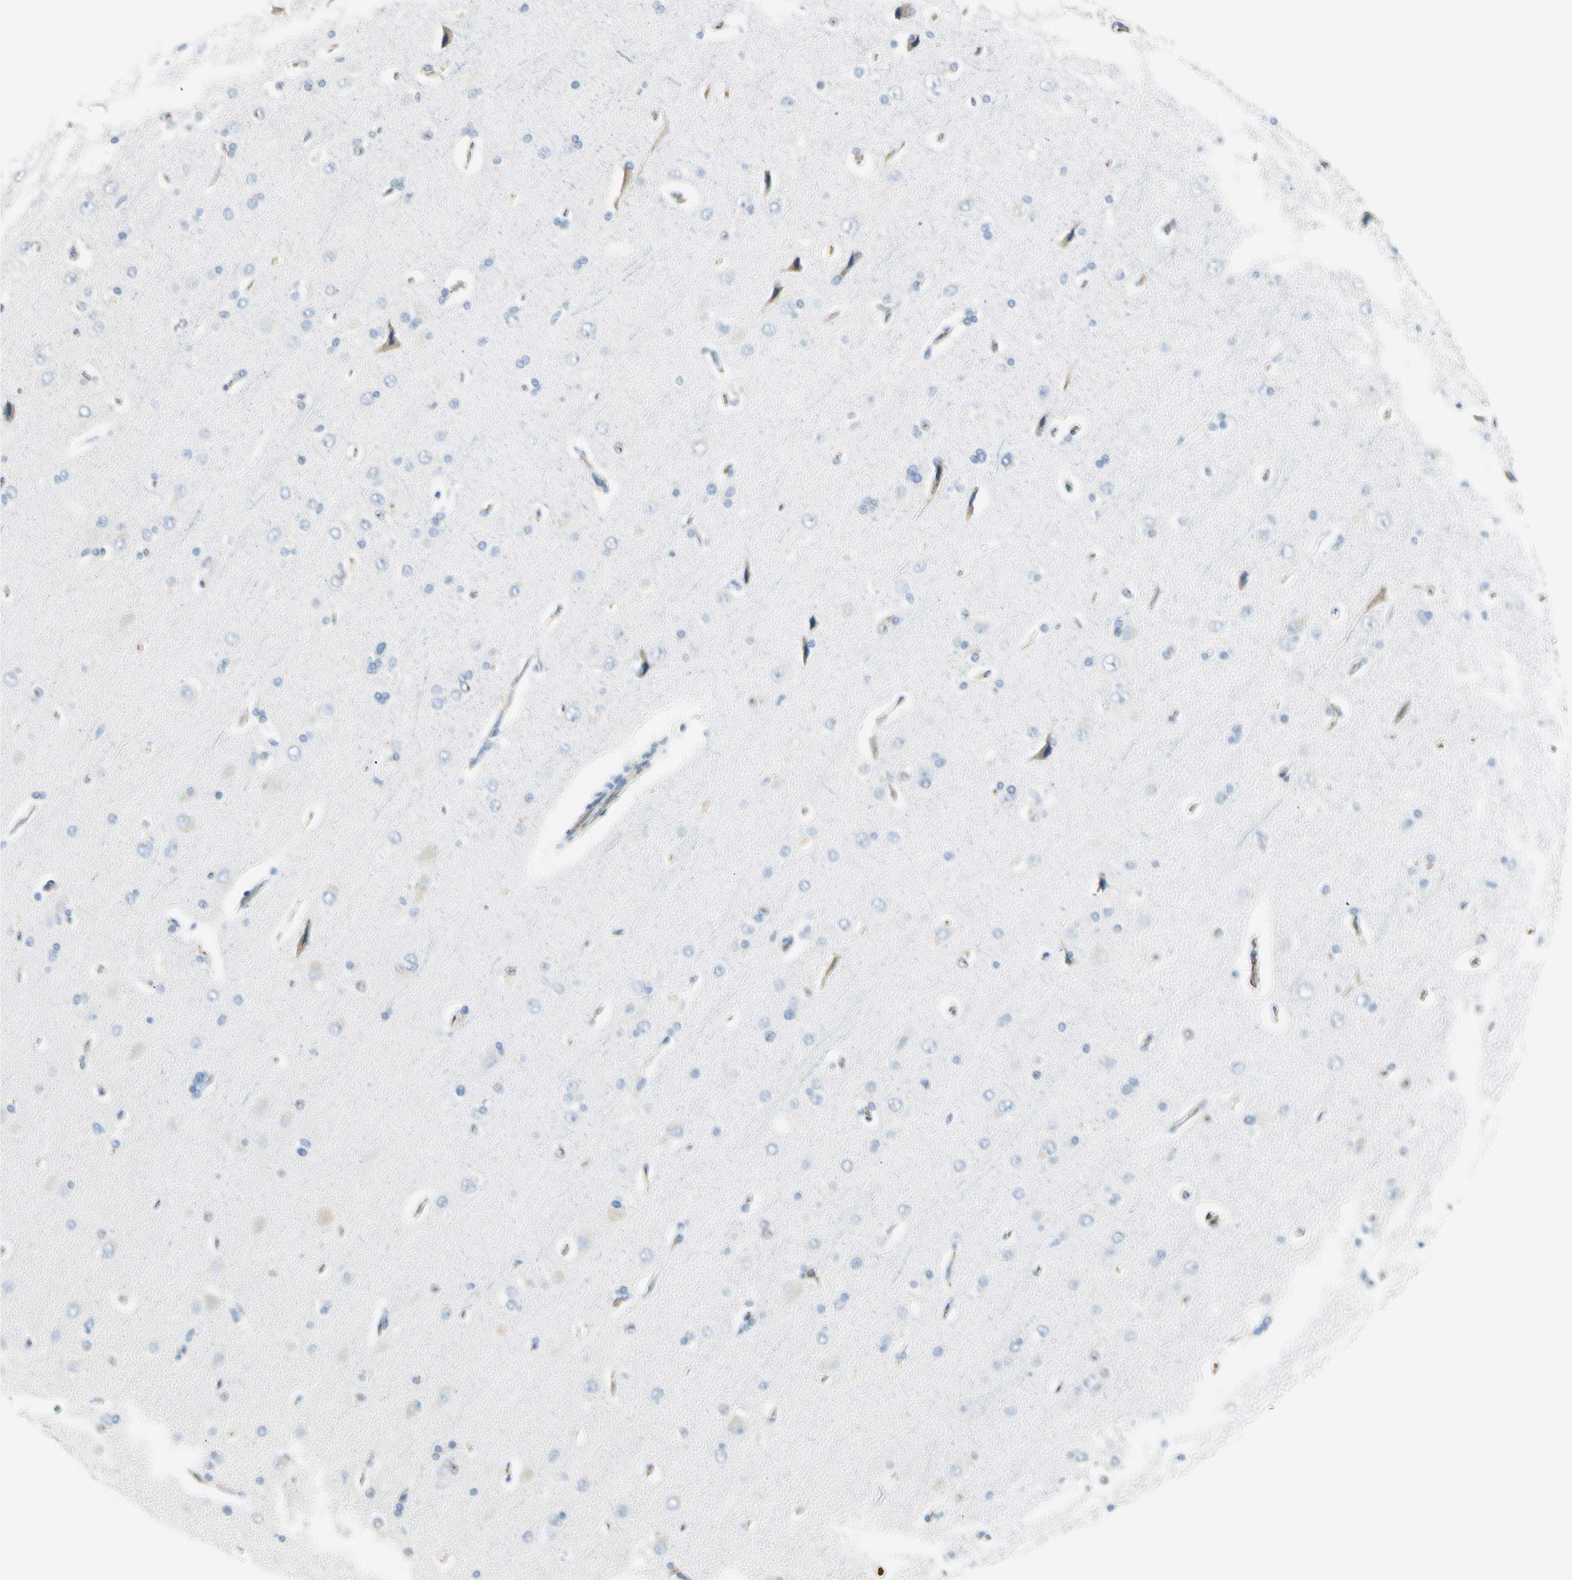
{"staining": {"intensity": "negative", "quantity": "none", "location": "none"}, "tissue": "cerebral cortex", "cell_type": "Endothelial cells", "image_type": "normal", "snomed": [{"axis": "morphology", "description": "Normal tissue, NOS"}, {"axis": "topography", "description": "Cerebral cortex"}], "caption": "Human cerebral cortex stained for a protein using immunohistochemistry shows no expression in endothelial cells.", "gene": "LAMB3", "patient": {"sex": "male", "age": 62}}